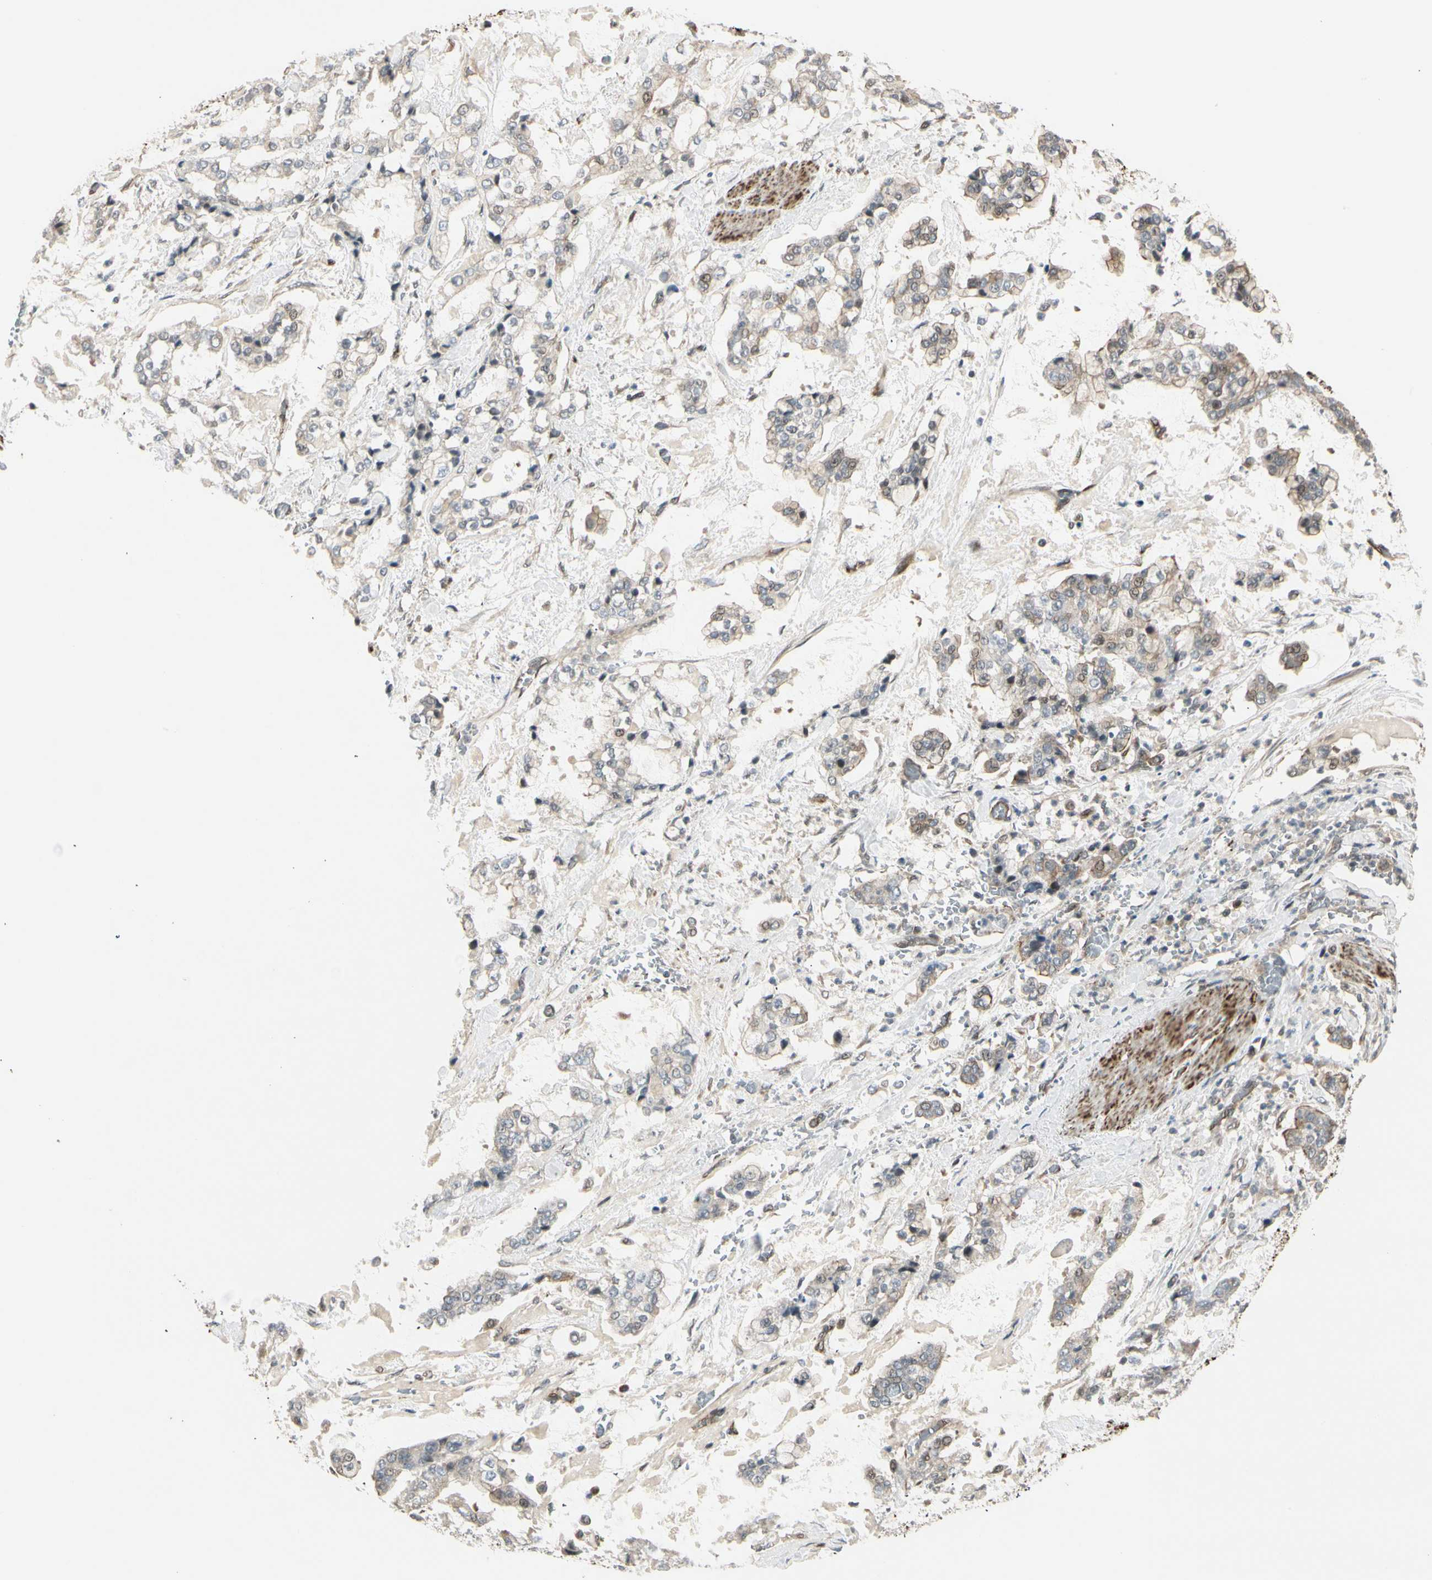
{"staining": {"intensity": "weak", "quantity": "25%-75%", "location": "cytoplasmic/membranous,nuclear"}, "tissue": "stomach cancer", "cell_type": "Tumor cells", "image_type": "cancer", "snomed": [{"axis": "morphology", "description": "Normal tissue, NOS"}, {"axis": "morphology", "description": "Adenocarcinoma, NOS"}, {"axis": "topography", "description": "Stomach, upper"}, {"axis": "topography", "description": "Stomach"}], "caption": "High-magnification brightfield microscopy of adenocarcinoma (stomach) stained with DAB (brown) and counterstained with hematoxylin (blue). tumor cells exhibit weak cytoplasmic/membranous and nuclear expression is identified in about25%-75% of cells.", "gene": "SVBP", "patient": {"sex": "male", "age": 76}}